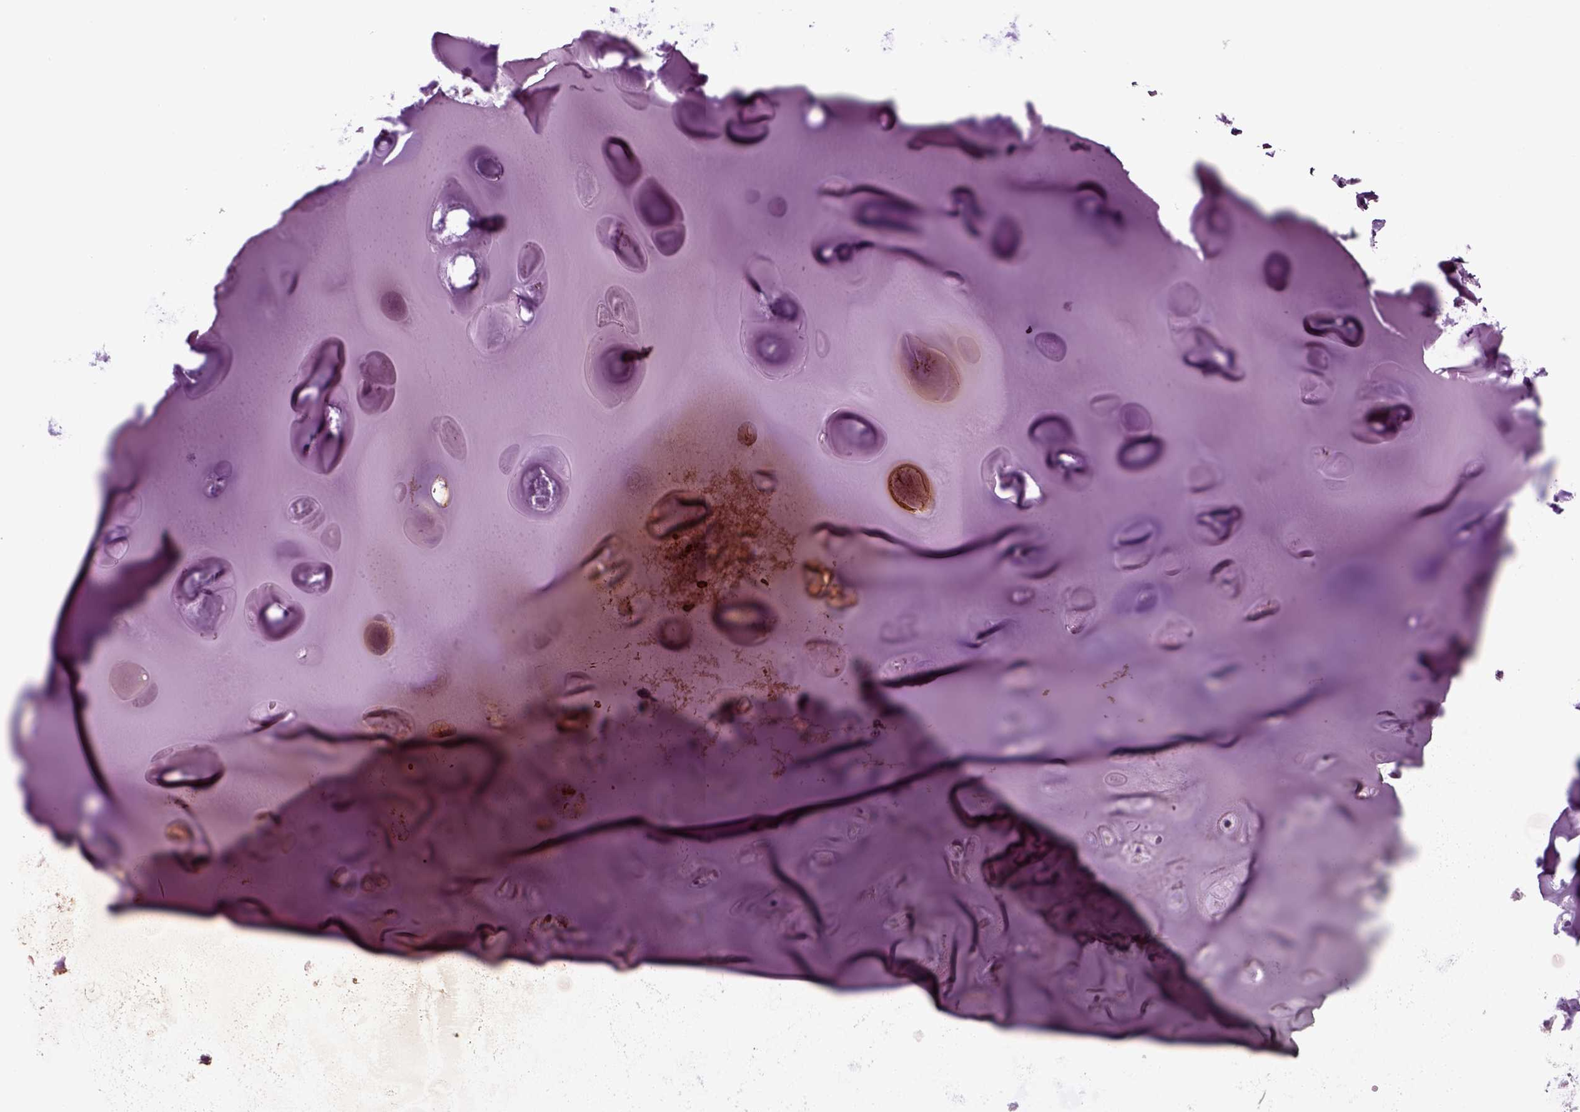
{"staining": {"intensity": "moderate", "quantity": "<25%", "location": "cytoplasmic/membranous"}, "tissue": "soft tissue", "cell_type": "Chondrocytes", "image_type": "normal", "snomed": [{"axis": "morphology", "description": "Normal tissue, NOS"}, {"axis": "topography", "description": "Cartilage tissue"}], "caption": "This micrograph demonstrates normal soft tissue stained with immunohistochemistry (IHC) to label a protein in brown. The cytoplasmic/membranous of chondrocytes show moderate positivity for the protein. Nuclei are counter-stained blue.", "gene": "DEFB118", "patient": {"sex": "male", "age": 81}}